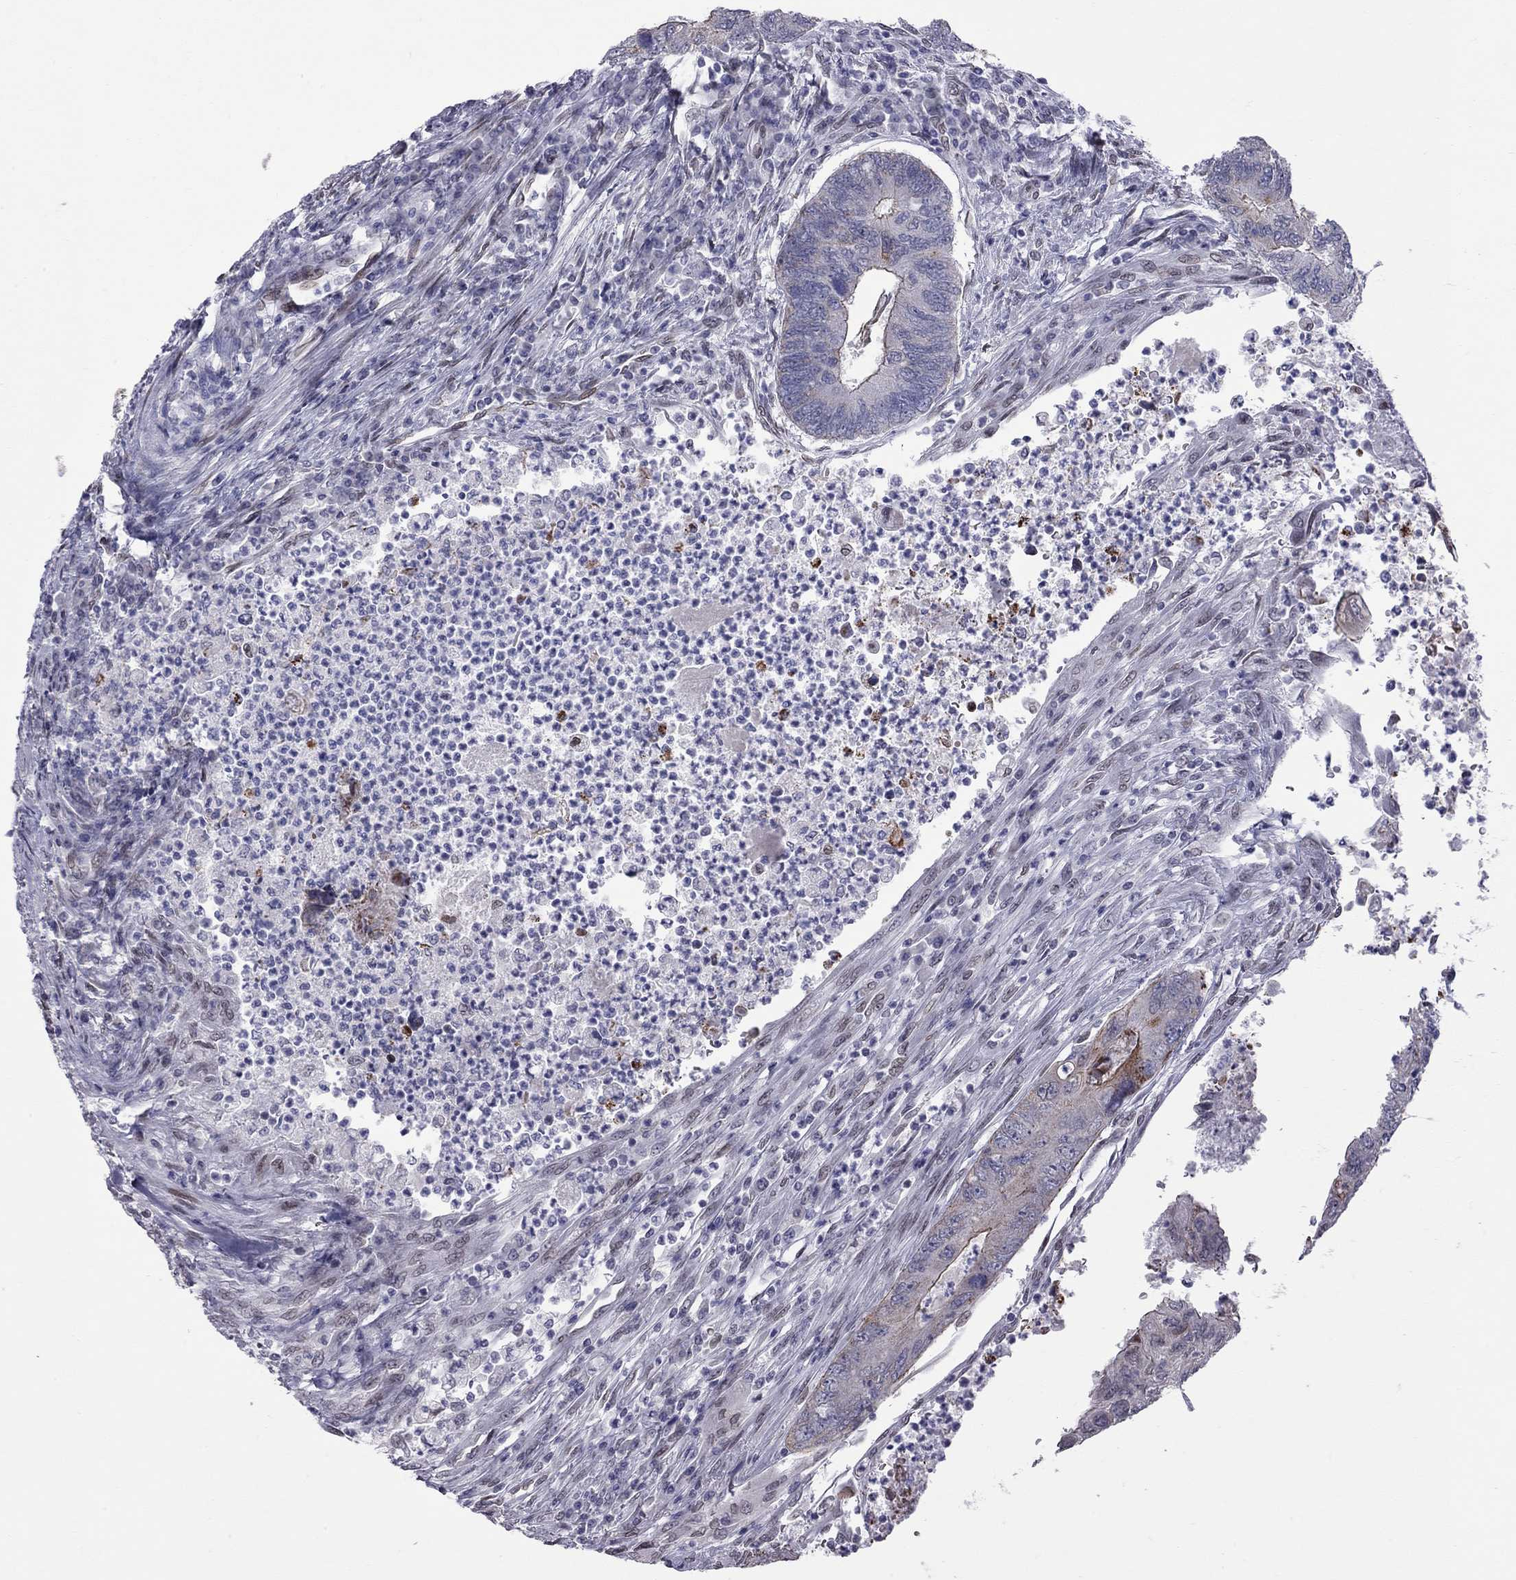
{"staining": {"intensity": "weak", "quantity": "<25%", "location": "cytoplasmic/membranous"}, "tissue": "colorectal cancer", "cell_type": "Tumor cells", "image_type": "cancer", "snomed": [{"axis": "morphology", "description": "Adenocarcinoma, NOS"}, {"axis": "topography", "description": "Colon"}], "caption": "There is no significant expression in tumor cells of colorectal cancer.", "gene": "CLTCL1", "patient": {"sex": "female", "age": 67}}